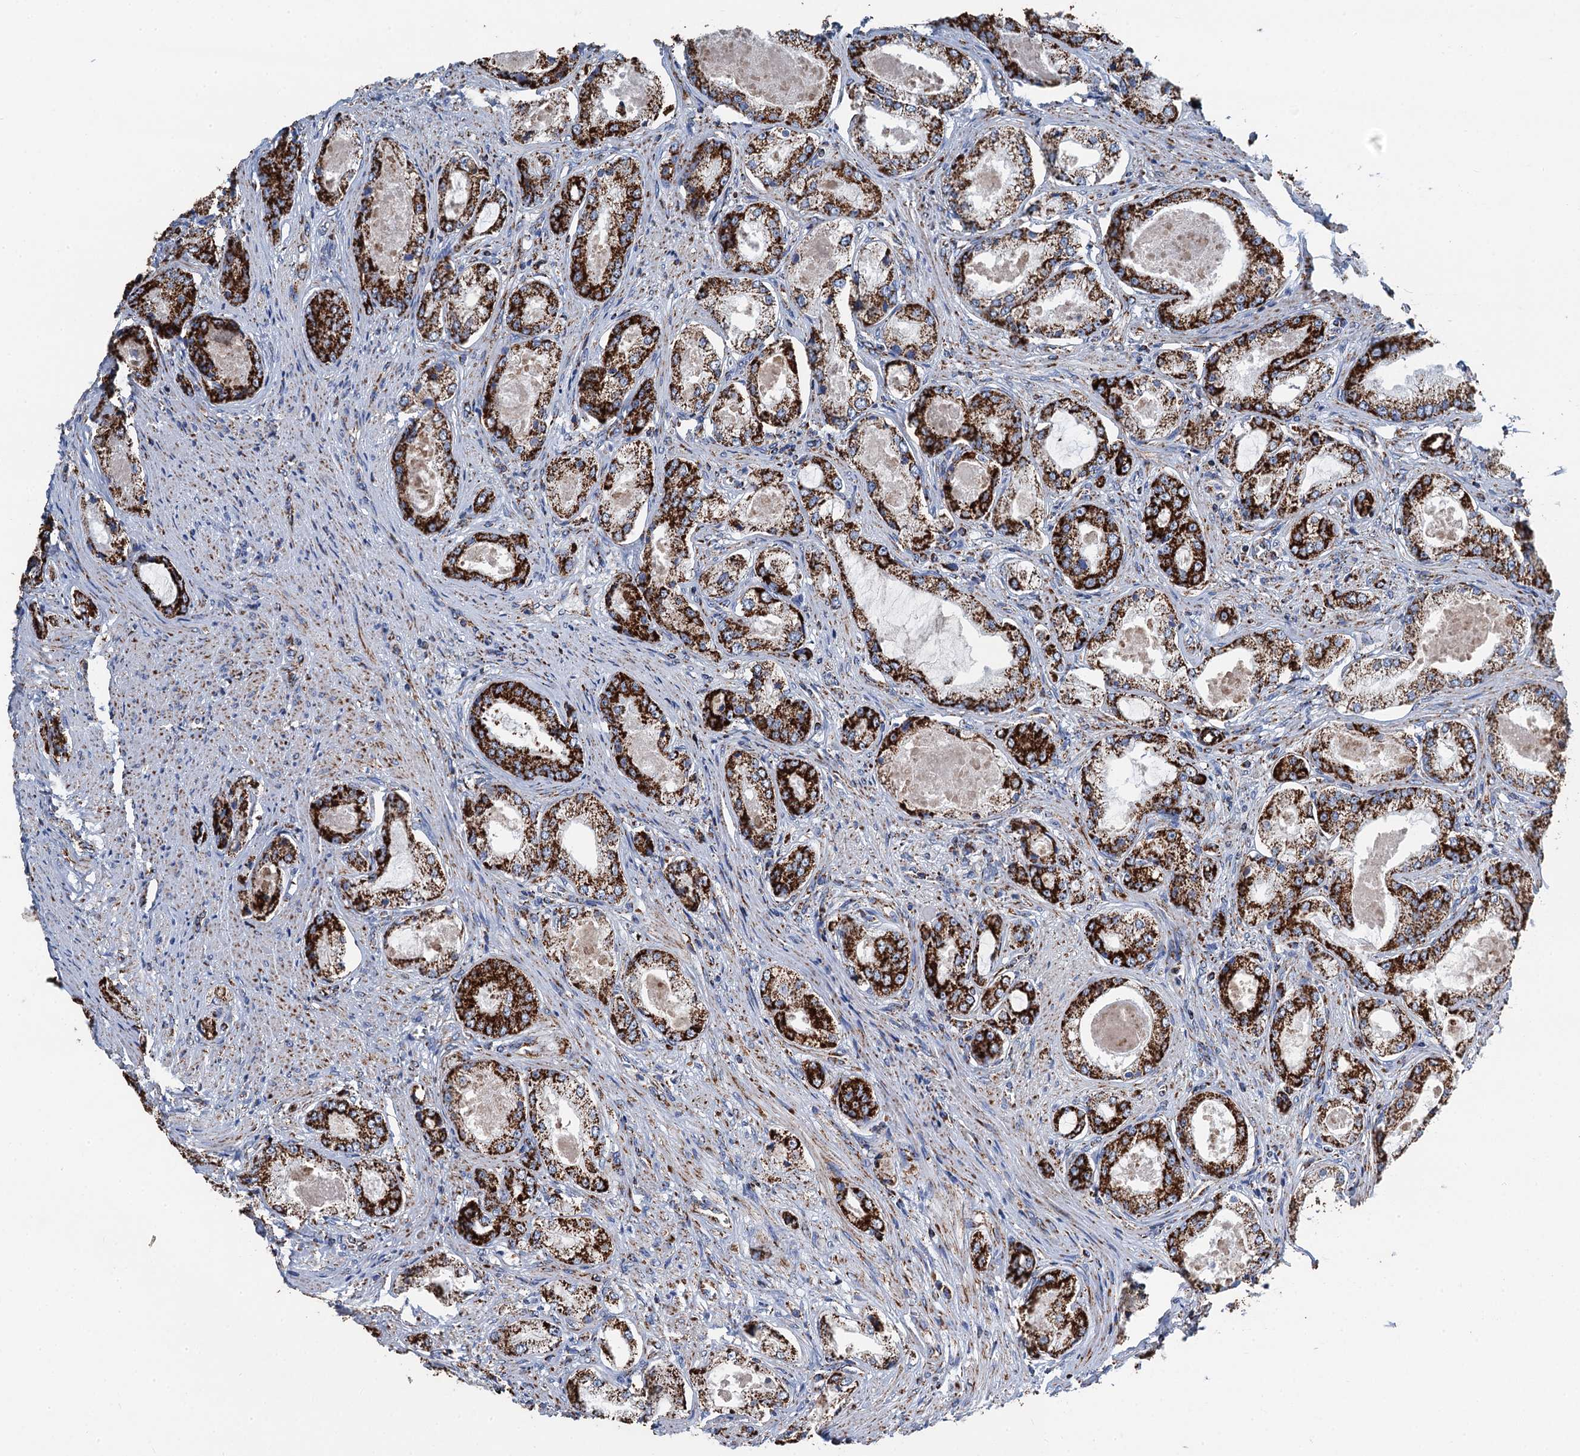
{"staining": {"intensity": "strong", "quantity": ">75%", "location": "cytoplasmic/membranous"}, "tissue": "prostate cancer", "cell_type": "Tumor cells", "image_type": "cancer", "snomed": [{"axis": "morphology", "description": "Adenocarcinoma, Low grade"}, {"axis": "topography", "description": "Prostate"}], "caption": "Protein staining reveals strong cytoplasmic/membranous staining in approximately >75% of tumor cells in prostate low-grade adenocarcinoma. Using DAB (3,3'-diaminobenzidine) (brown) and hematoxylin (blue) stains, captured at high magnification using brightfield microscopy.", "gene": "IVD", "patient": {"sex": "male", "age": 68}}